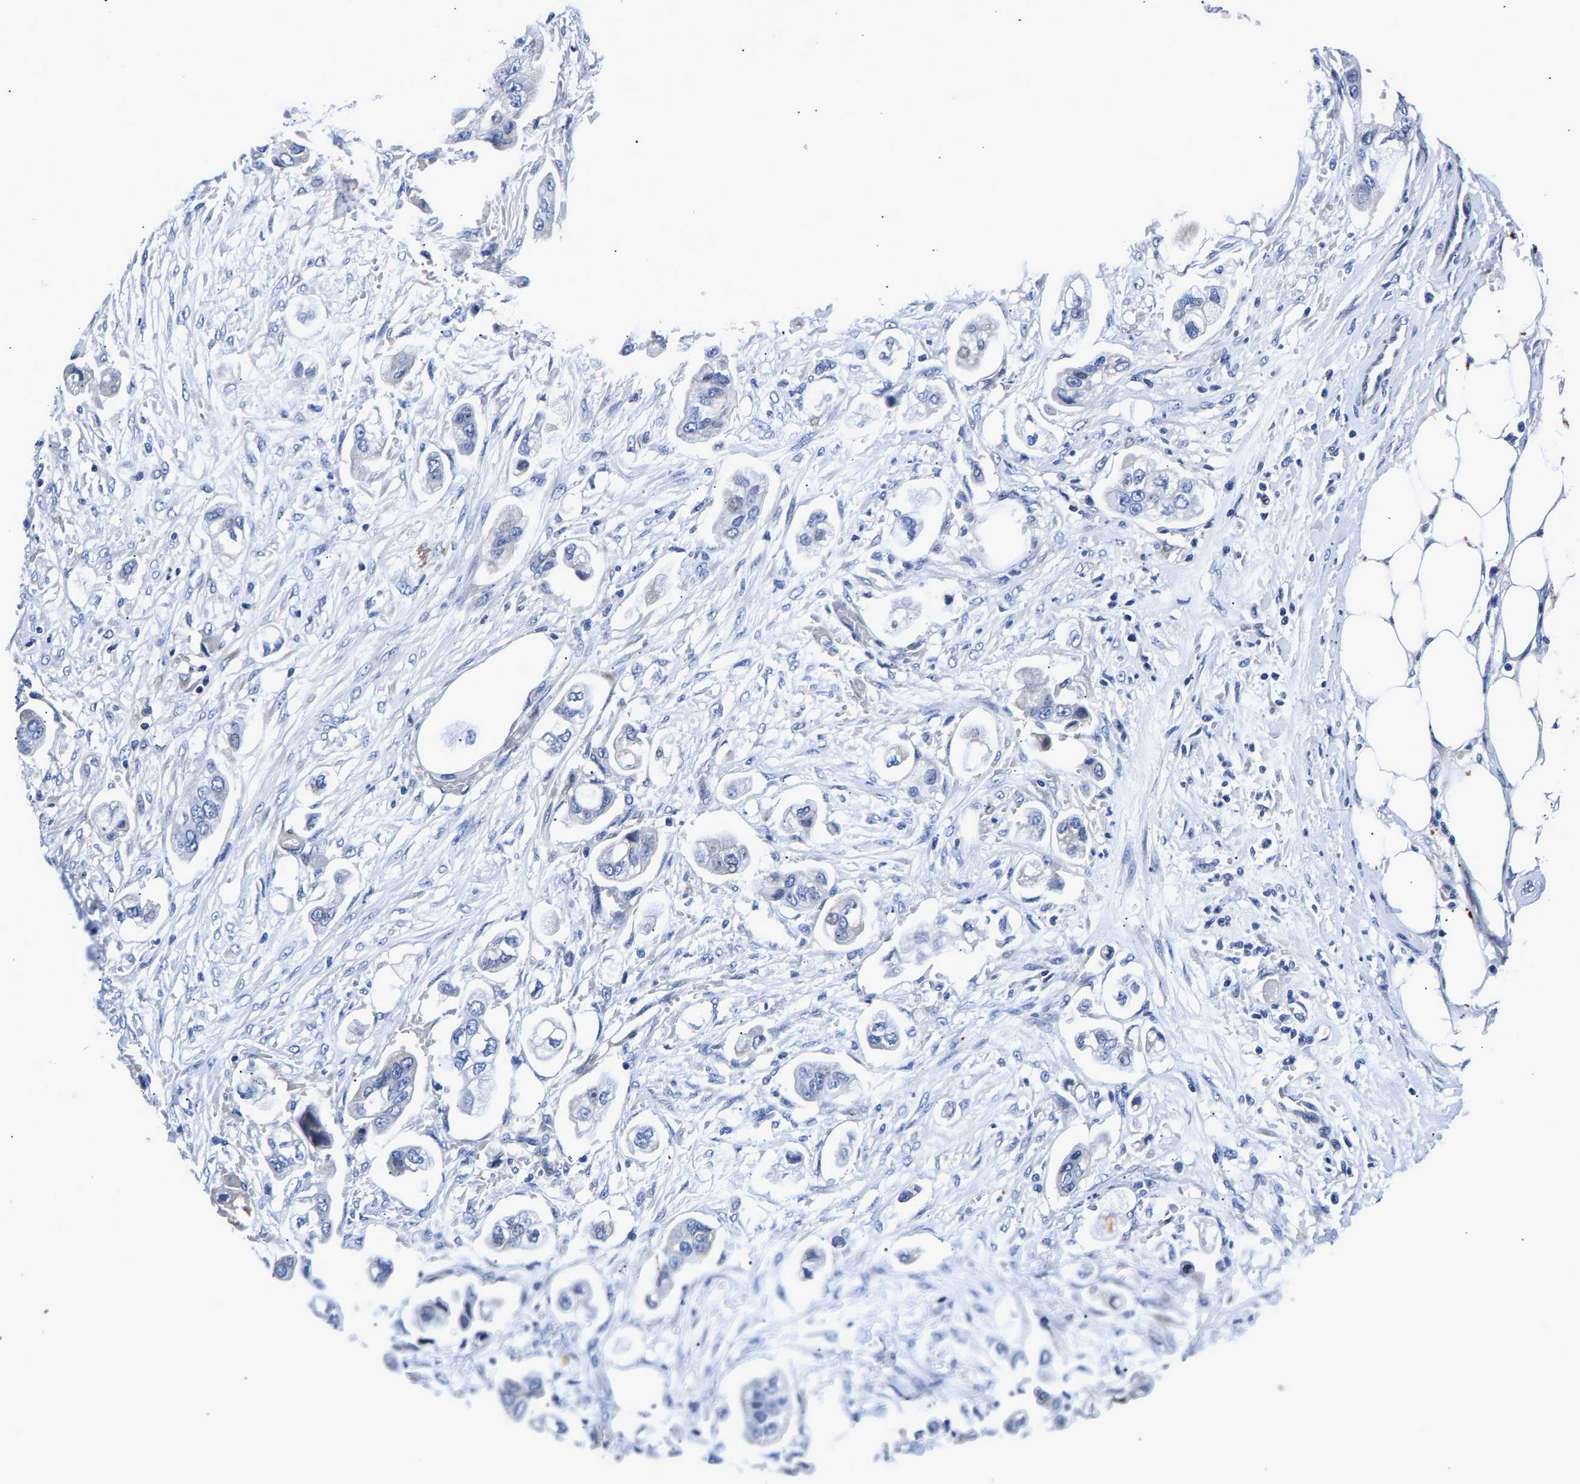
{"staining": {"intensity": "negative", "quantity": "none", "location": "none"}, "tissue": "stomach cancer", "cell_type": "Tumor cells", "image_type": "cancer", "snomed": [{"axis": "morphology", "description": "Adenocarcinoma, NOS"}, {"axis": "topography", "description": "Stomach"}], "caption": "DAB (3,3'-diaminobenzidine) immunohistochemical staining of human adenocarcinoma (stomach) exhibits no significant staining in tumor cells. Nuclei are stained in blue.", "gene": "P2RY4", "patient": {"sex": "male", "age": 62}}